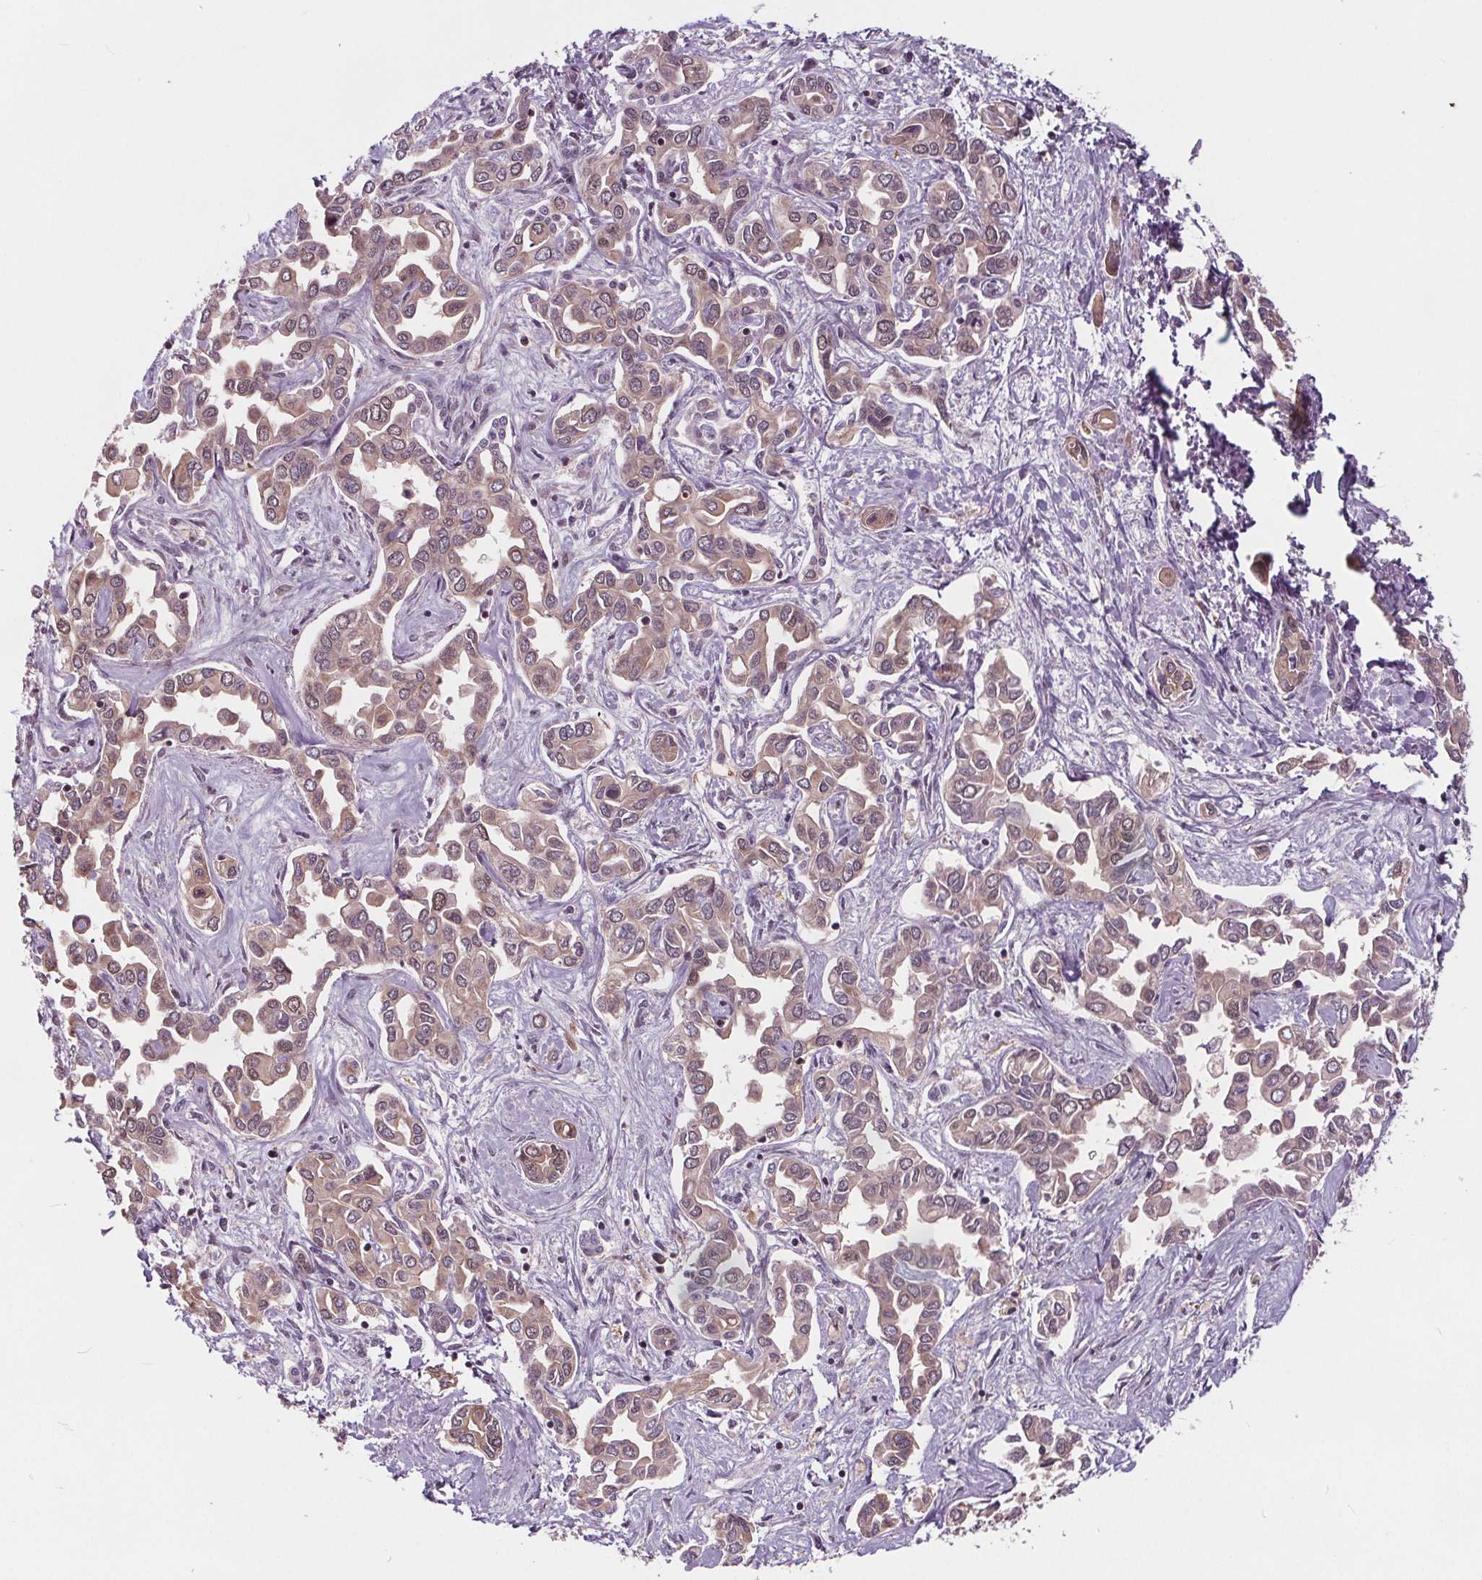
{"staining": {"intensity": "weak", "quantity": ">75%", "location": "cytoplasmic/membranous"}, "tissue": "liver cancer", "cell_type": "Tumor cells", "image_type": "cancer", "snomed": [{"axis": "morphology", "description": "Cholangiocarcinoma"}, {"axis": "topography", "description": "Liver"}], "caption": "Human liver cholangiocarcinoma stained with a protein marker demonstrates weak staining in tumor cells.", "gene": "HIF1AN", "patient": {"sex": "female", "age": 64}}